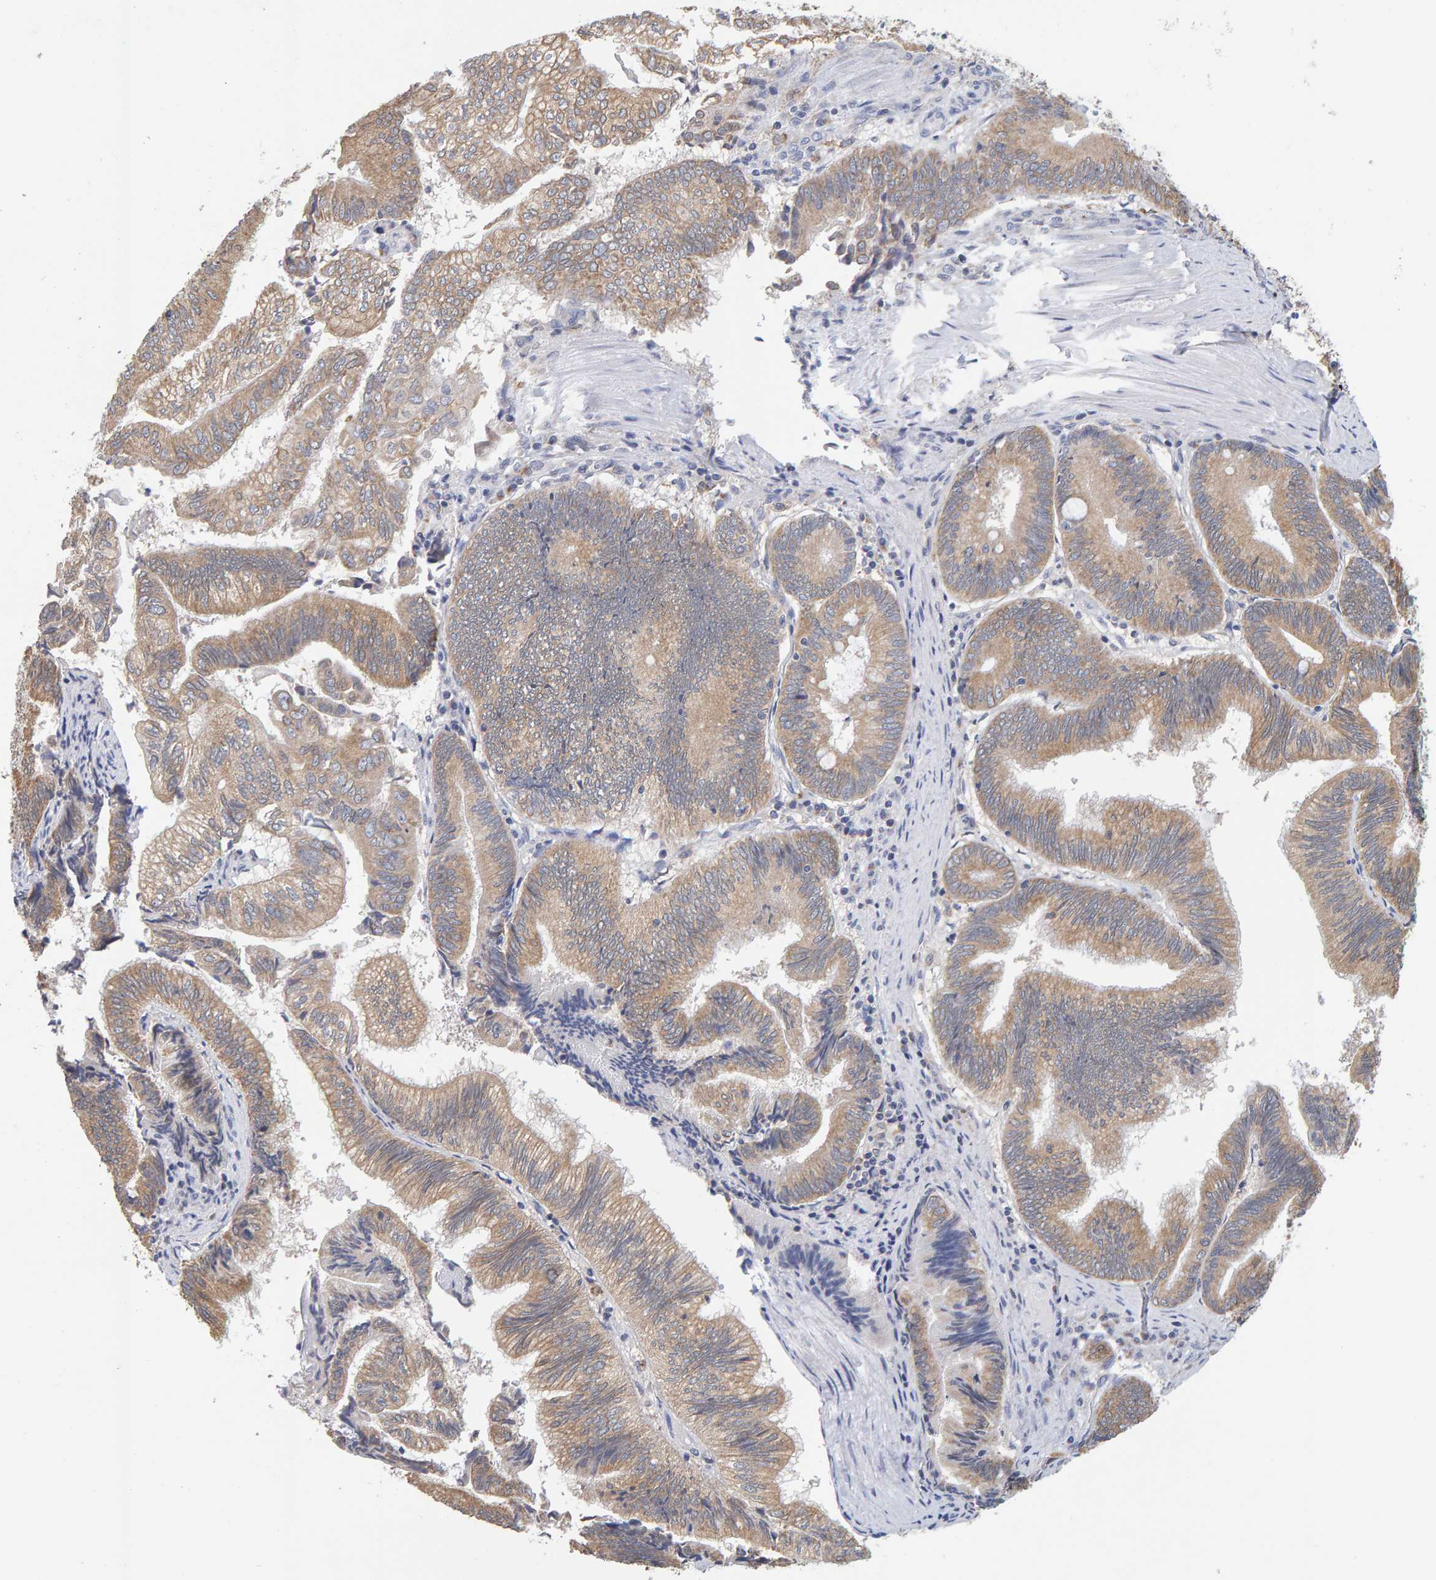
{"staining": {"intensity": "moderate", "quantity": ">75%", "location": "cytoplasmic/membranous"}, "tissue": "pancreatic cancer", "cell_type": "Tumor cells", "image_type": "cancer", "snomed": [{"axis": "morphology", "description": "Adenocarcinoma, NOS"}, {"axis": "topography", "description": "Pancreas"}], "caption": "The micrograph demonstrates a brown stain indicating the presence of a protein in the cytoplasmic/membranous of tumor cells in pancreatic cancer (adenocarcinoma).", "gene": "SGPL1", "patient": {"sex": "male", "age": 82}}